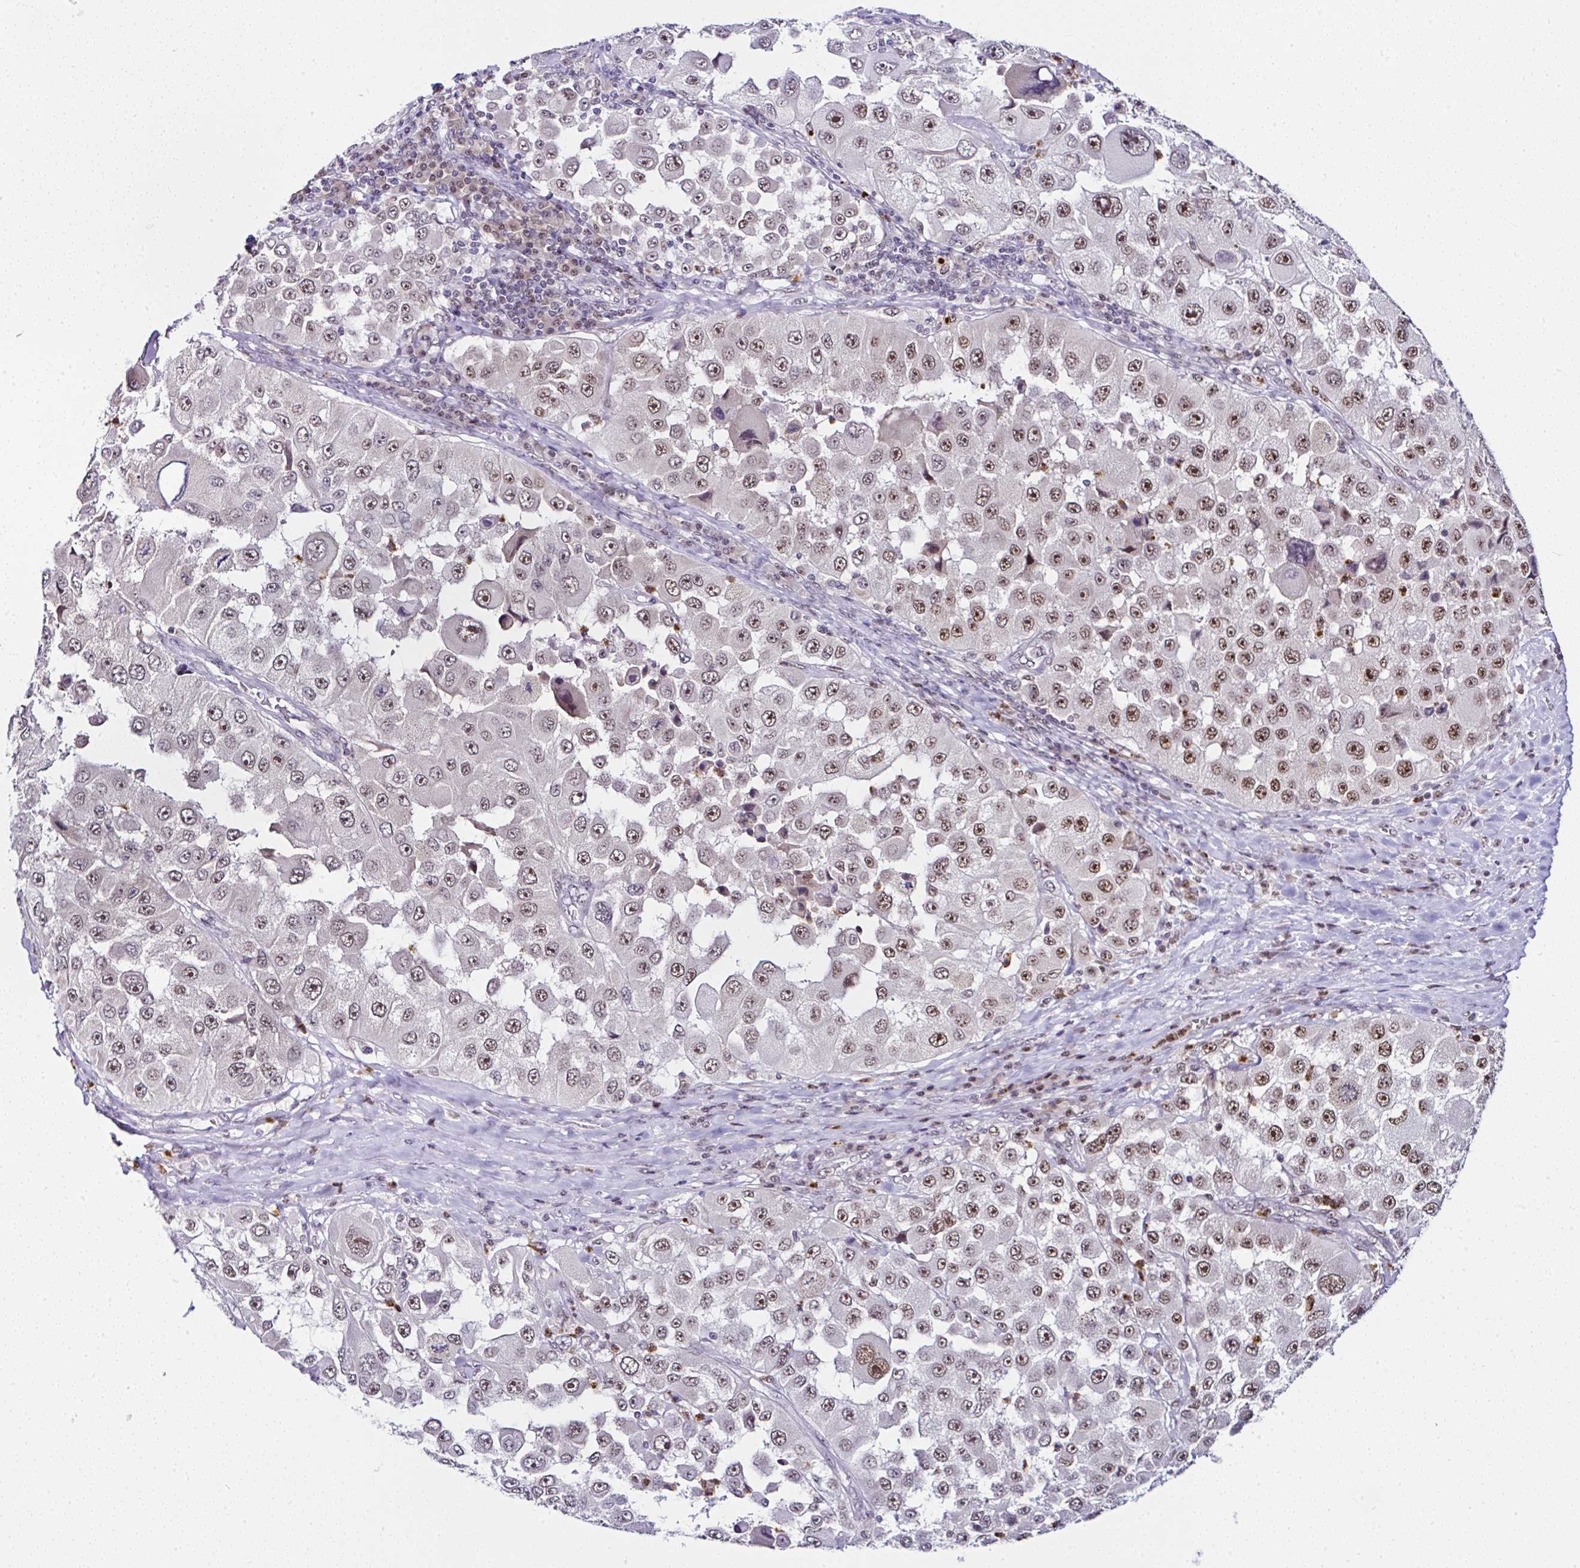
{"staining": {"intensity": "moderate", "quantity": ">75%", "location": "nuclear"}, "tissue": "melanoma", "cell_type": "Tumor cells", "image_type": "cancer", "snomed": [{"axis": "morphology", "description": "Malignant melanoma, Metastatic site"}, {"axis": "topography", "description": "Lymph node"}], "caption": "Moderate nuclear expression for a protein is identified in approximately >75% of tumor cells of melanoma using IHC.", "gene": "PTPN2", "patient": {"sex": "male", "age": 62}}